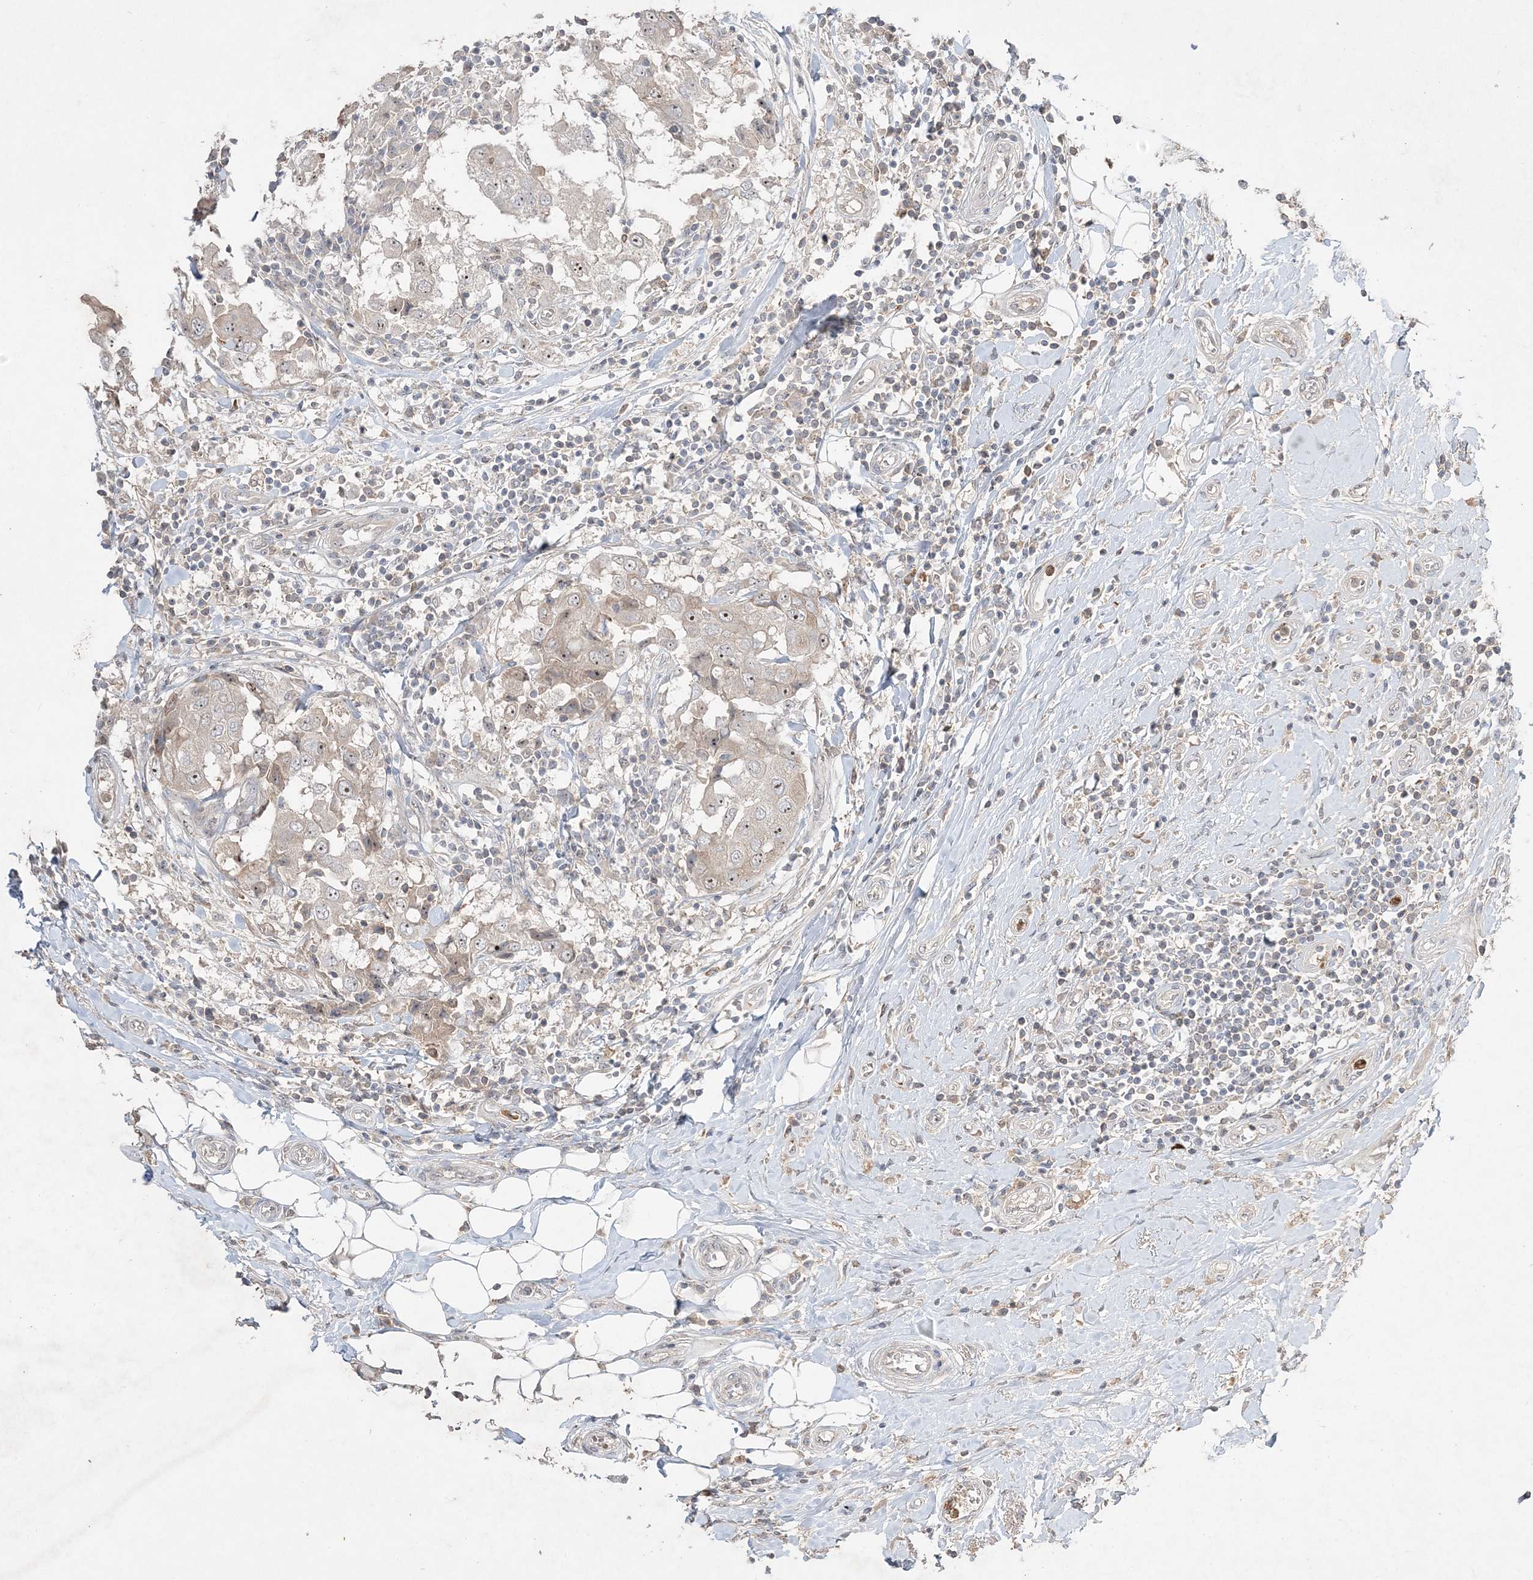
{"staining": {"intensity": "strong", "quantity": ">75%", "location": "nuclear"}, "tissue": "breast cancer", "cell_type": "Tumor cells", "image_type": "cancer", "snomed": [{"axis": "morphology", "description": "Duct carcinoma"}, {"axis": "topography", "description": "Breast"}], "caption": "Tumor cells show high levels of strong nuclear expression in about >75% of cells in human breast intraductal carcinoma. (DAB (3,3'-diaminobenzidine) = brown stain, brightfield microscopy at high magnification).", "gene": "NOP16", "patient": {"sex": "female", "age": 27}}